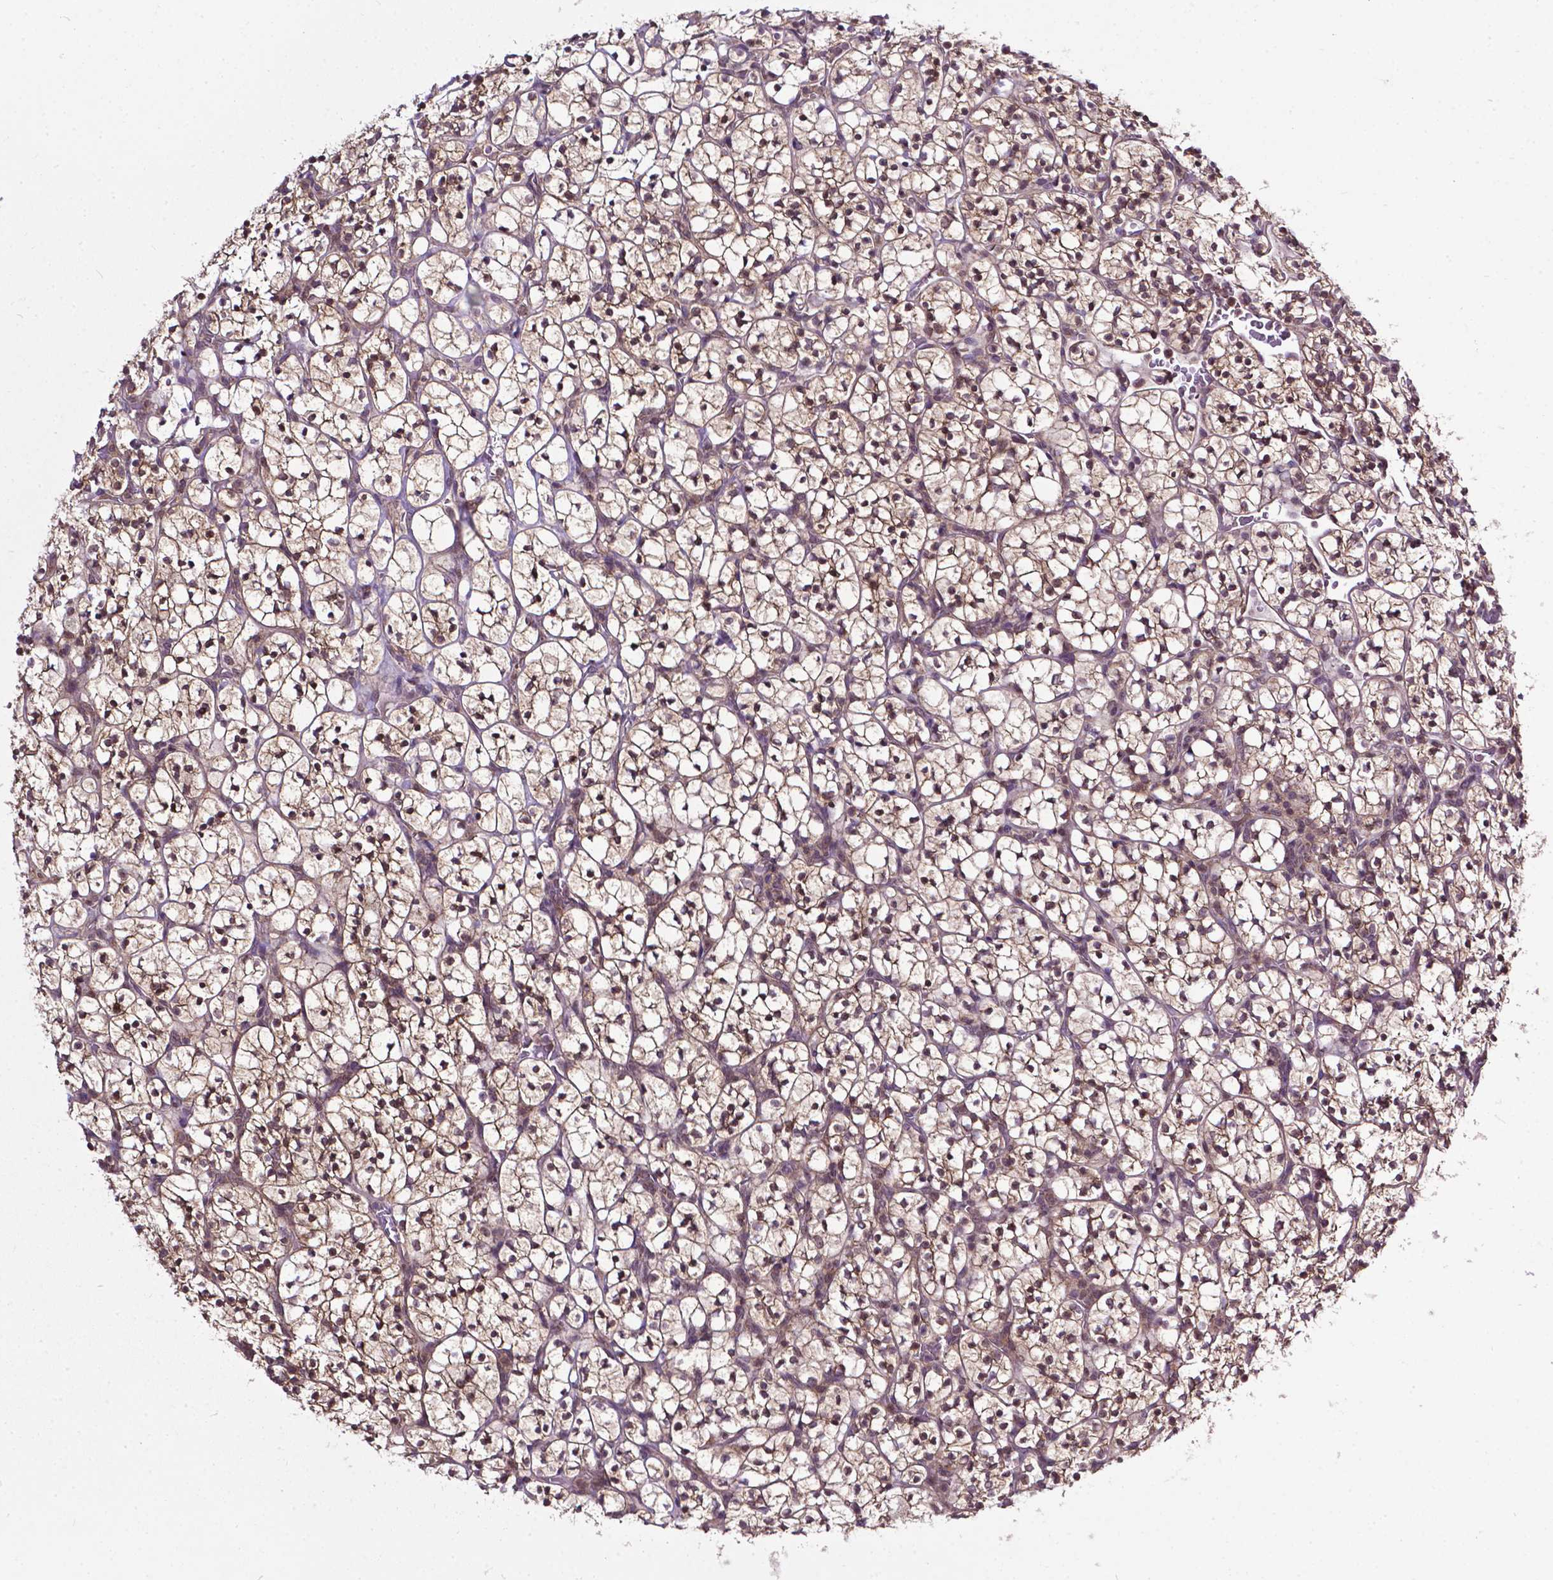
{"staining": {"intensity": "moderate", "quantity": ">75%", "location": "nuclear"}, "tissue": "renal cancer", "cell_type": "Tumor cells", "image_type": "cancer", "snomed": [{"axis": "morphology", "description": "Adenocarcinoma, NOS"}, {"axis": "topography", "description": "Kidney"}], "caption": "Human renal cancer (adenocarcinoma) stained with a protein marker exhibits moderate staining in tumor cells.", "gene": "OTUB1", "patient": {"sex": "female", "age": 89}}